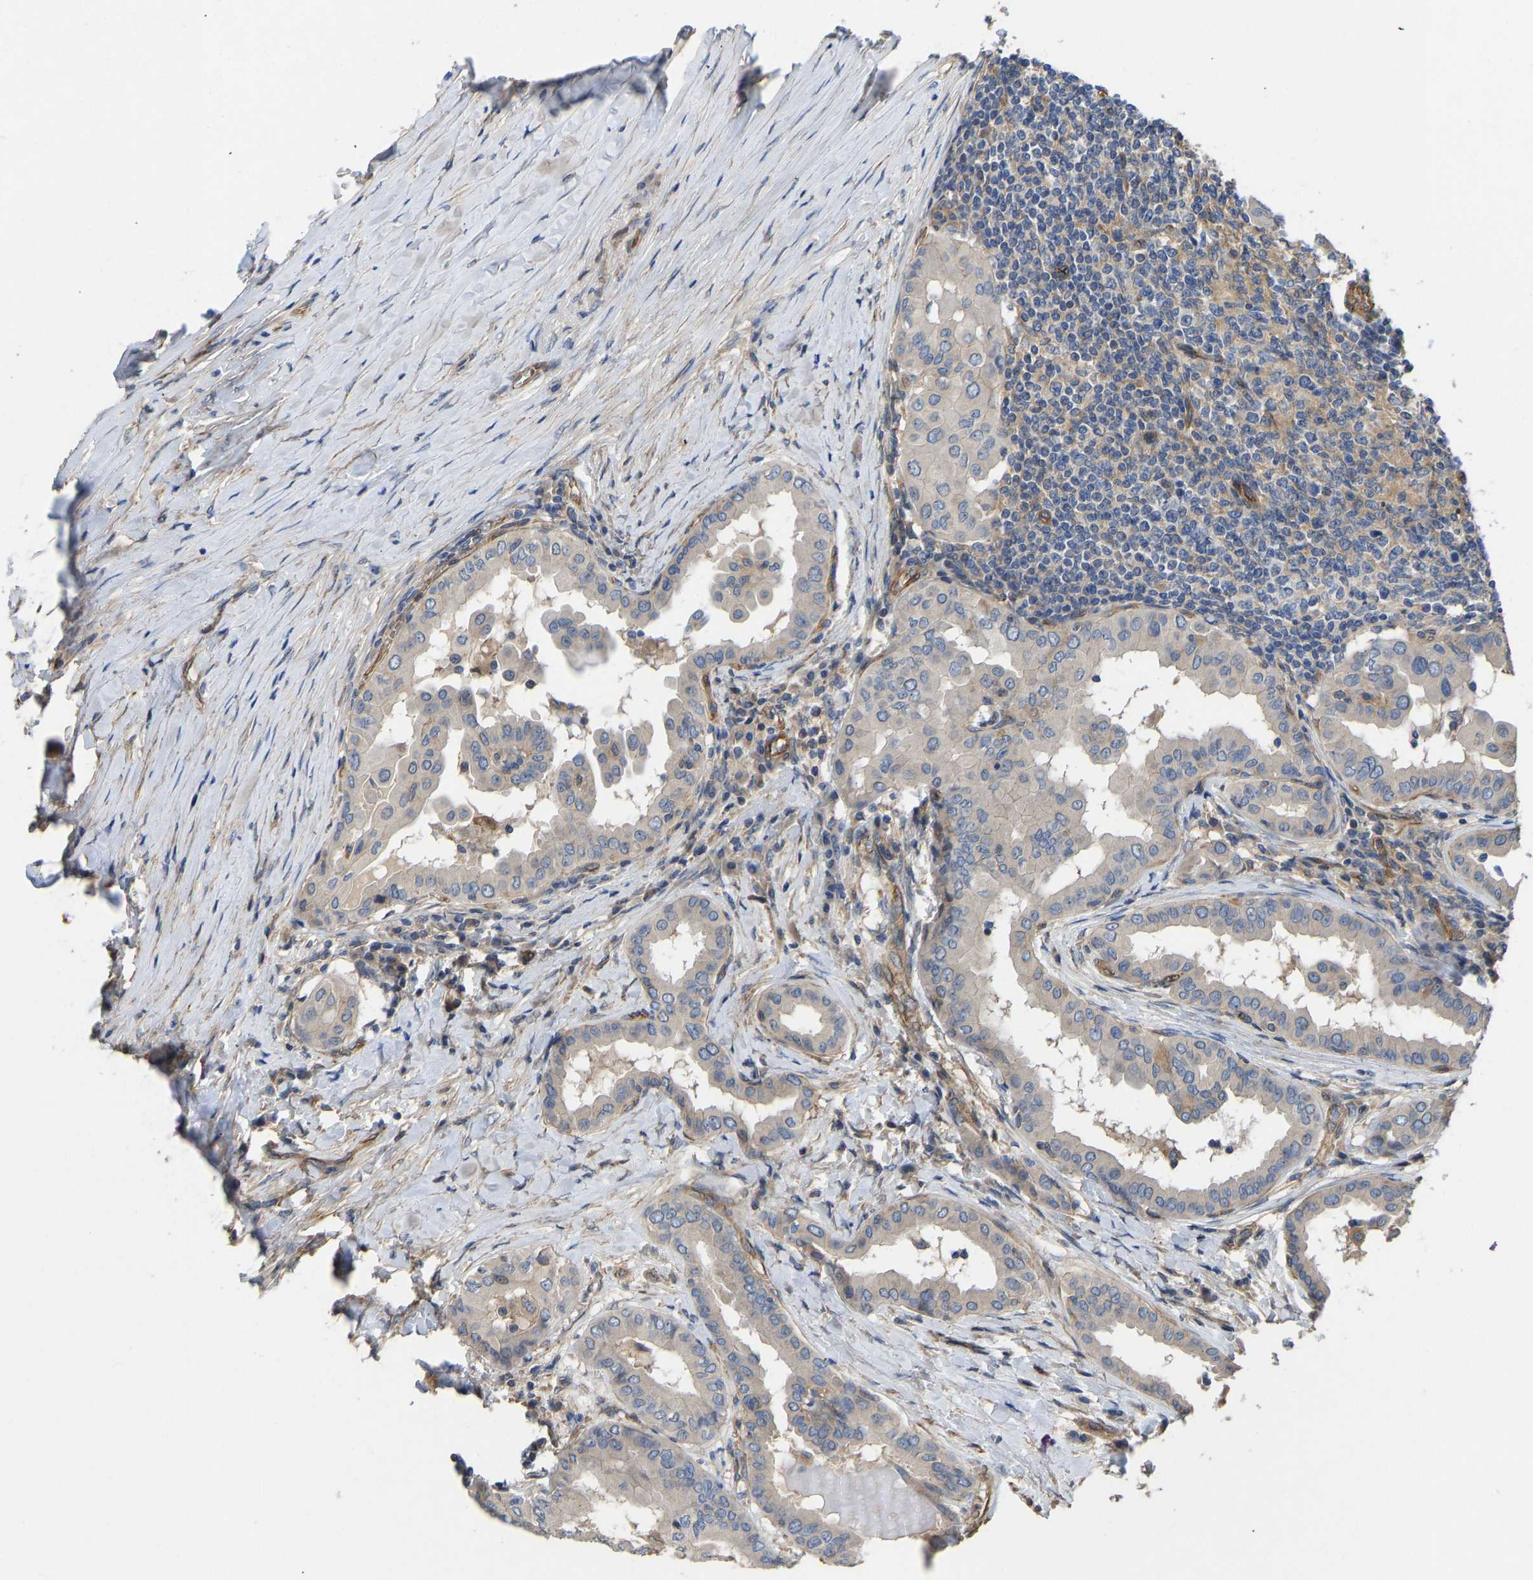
{"staining": {"intensity": "negative", "quantity": "none", "location": "none"}, "tissue": "thyroid cancer", "cell_type": "Tumor cells", "image_type": "cancer", "snomed": [{"axis": "morphology", "description": "Papillary adenocarcinoma, NOS"}, {"axis": "topography", "description": "Thyroid gland"}], "caption": "There is no significant expression in tumor cells of thyroid cancer (papillary adenocarcinoma).", "gene": "ELMO2", "patient": {"sex": "male", "age": 33}}